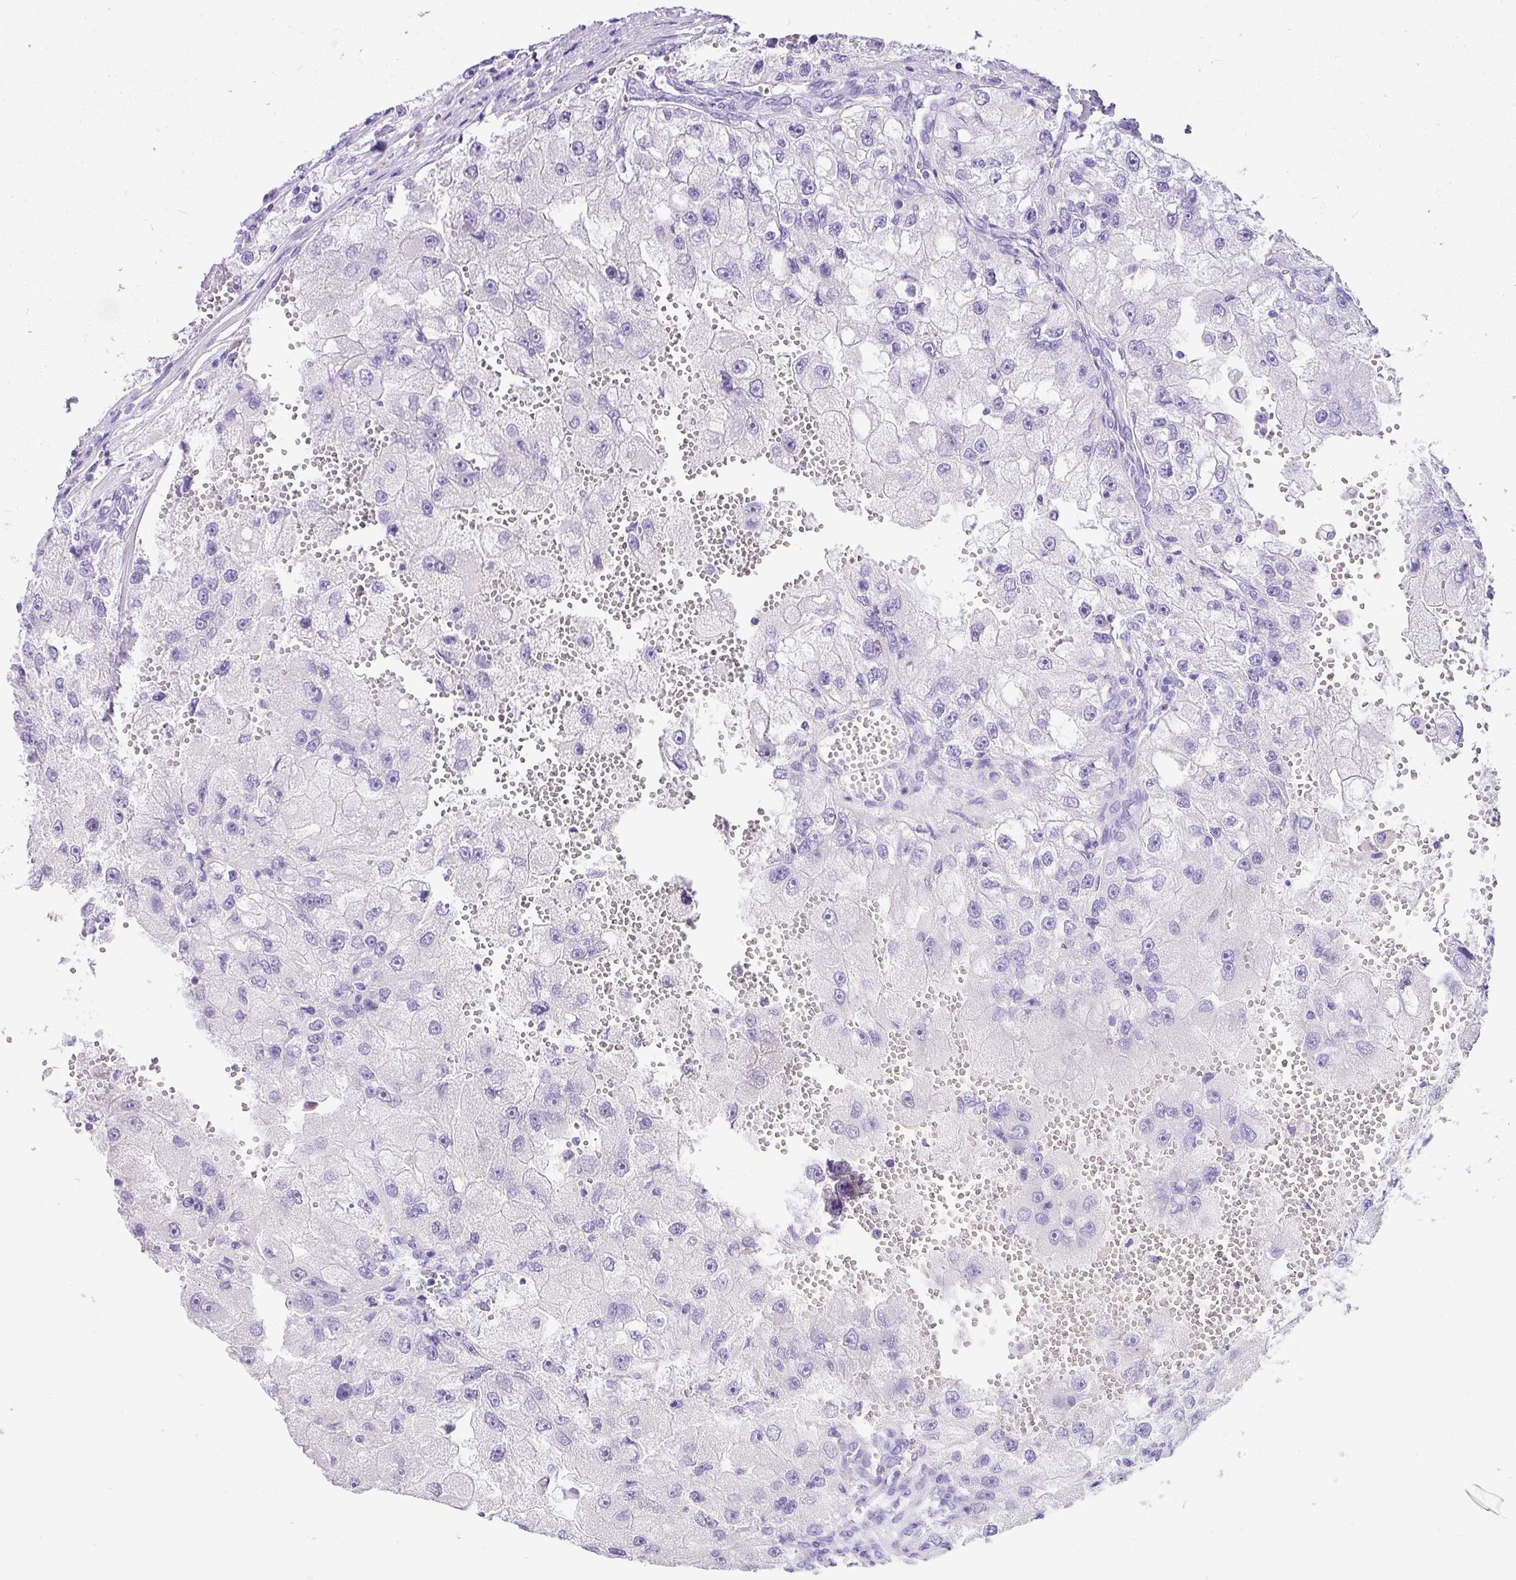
{"staining": {"intensity": "negative", "quantity": "none", "location": "none"}, "tissue": "renal cancer", "cell_type": "Tumor cells", "image_type": "cancer", "snomed": [{"axis": "morphology", "description": "Adenocarcinoma, NOS"}, {"axis": "topography", "description": "Kidney"}], "caption": "Human renal cancer (adenocarcinoma) stained for a protein using IHC demonstrates no positivity in tumor cells.", "gene": "ZG16", "patient": {"sex": "male", "age": 63}}